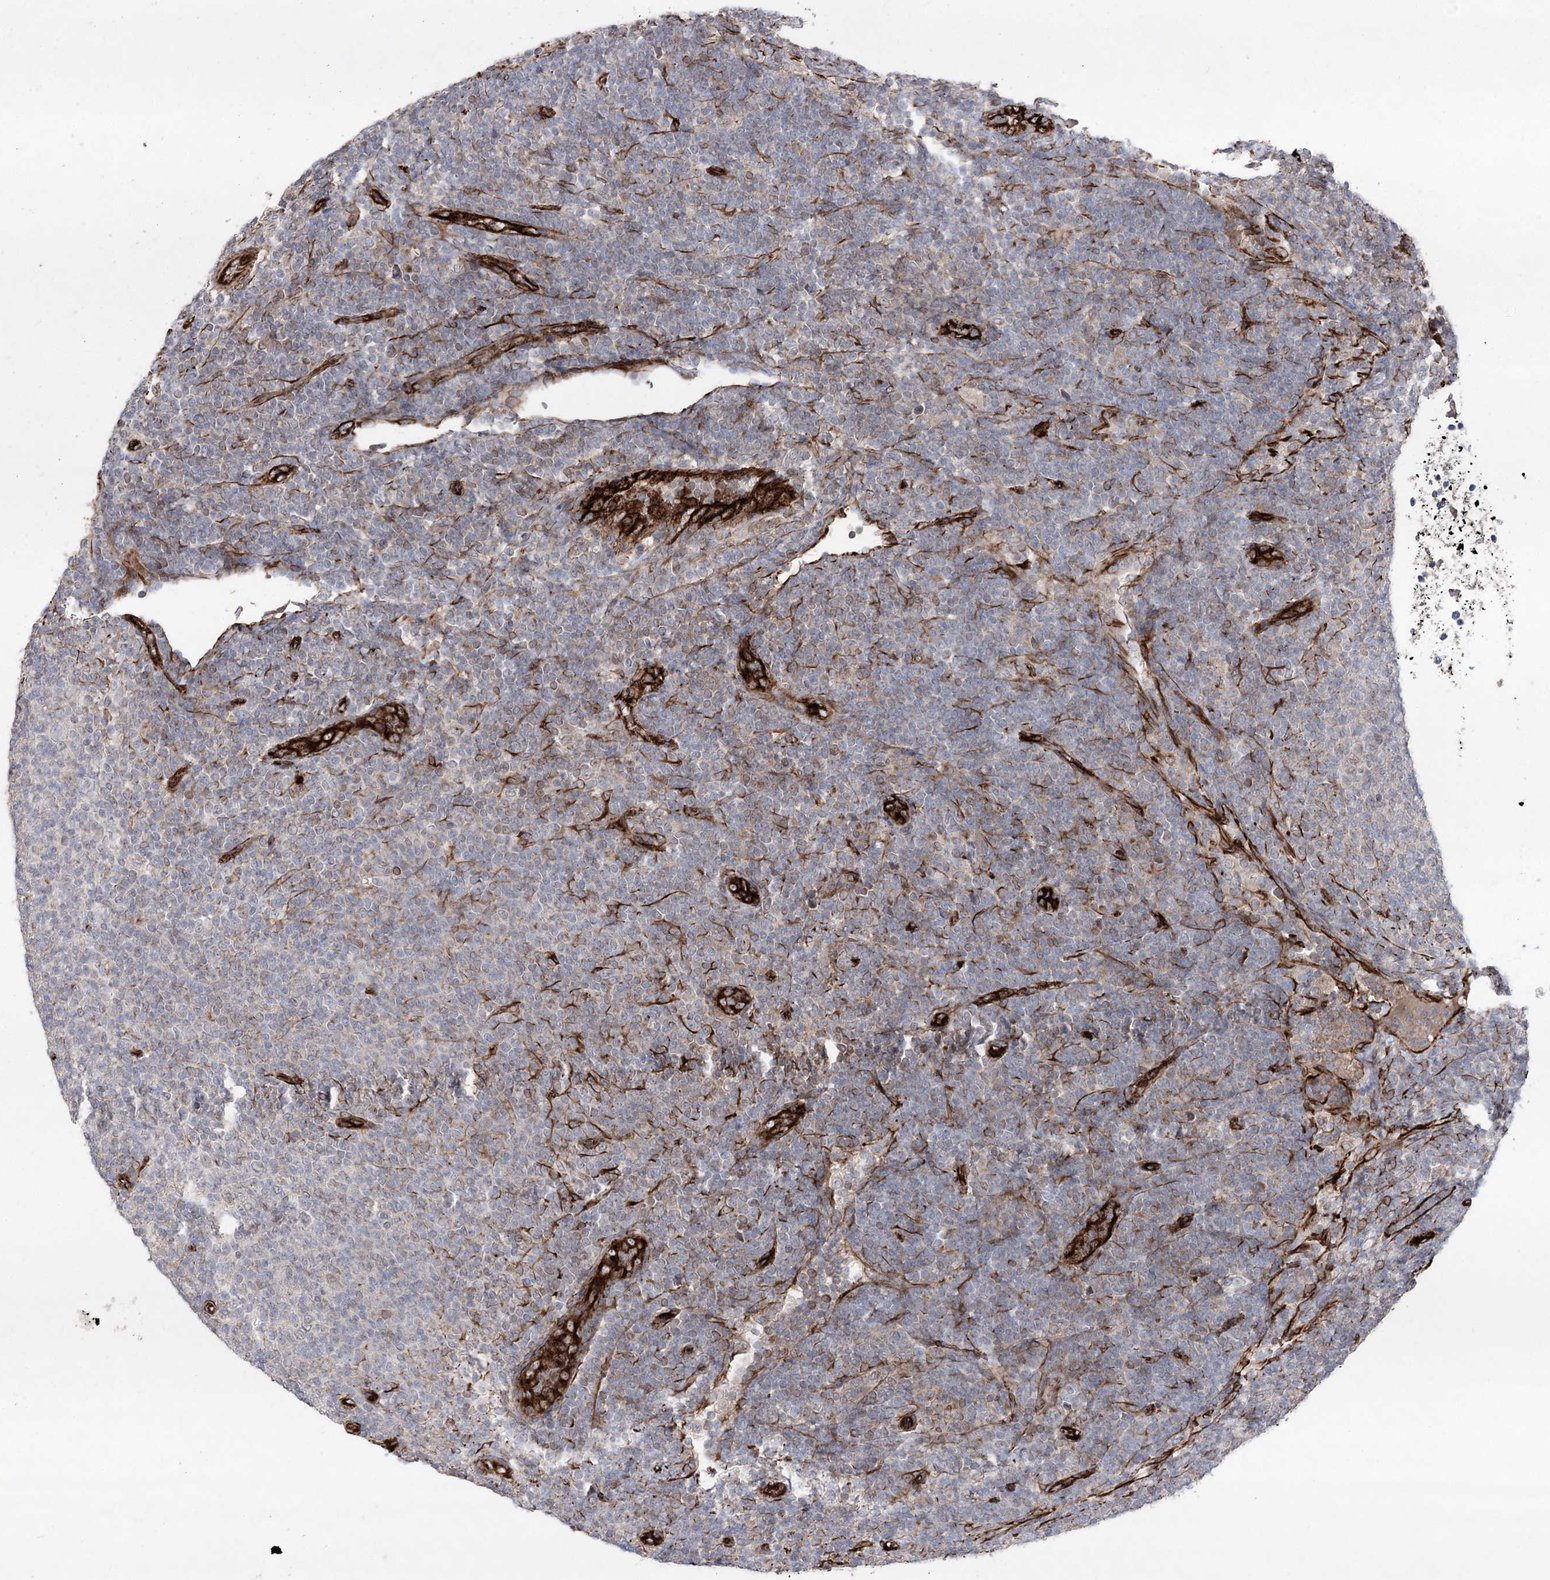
{"staining": {"intensity": "weak", "quantity": "<25%", "location": "cytoplasmic/membranous"}, "tissue": "lymphoma", "cell_type": "Tumor cells", "image_type": "cancer", "snomed": [{"axis": "morphology", "description": "Malignant lymphoma, non-Hodgkin's type, Low grade"}, {"axis": "topography", "description": "Lymph node"}], "caption": "The immunohistochemistry micrograph has no significant staining in tumor cells of low-grade malignant lymphoma, non-Hodgkin's type tissue.", "gene": "MIB1", "patient": {"sex": "male", "age": 66}}